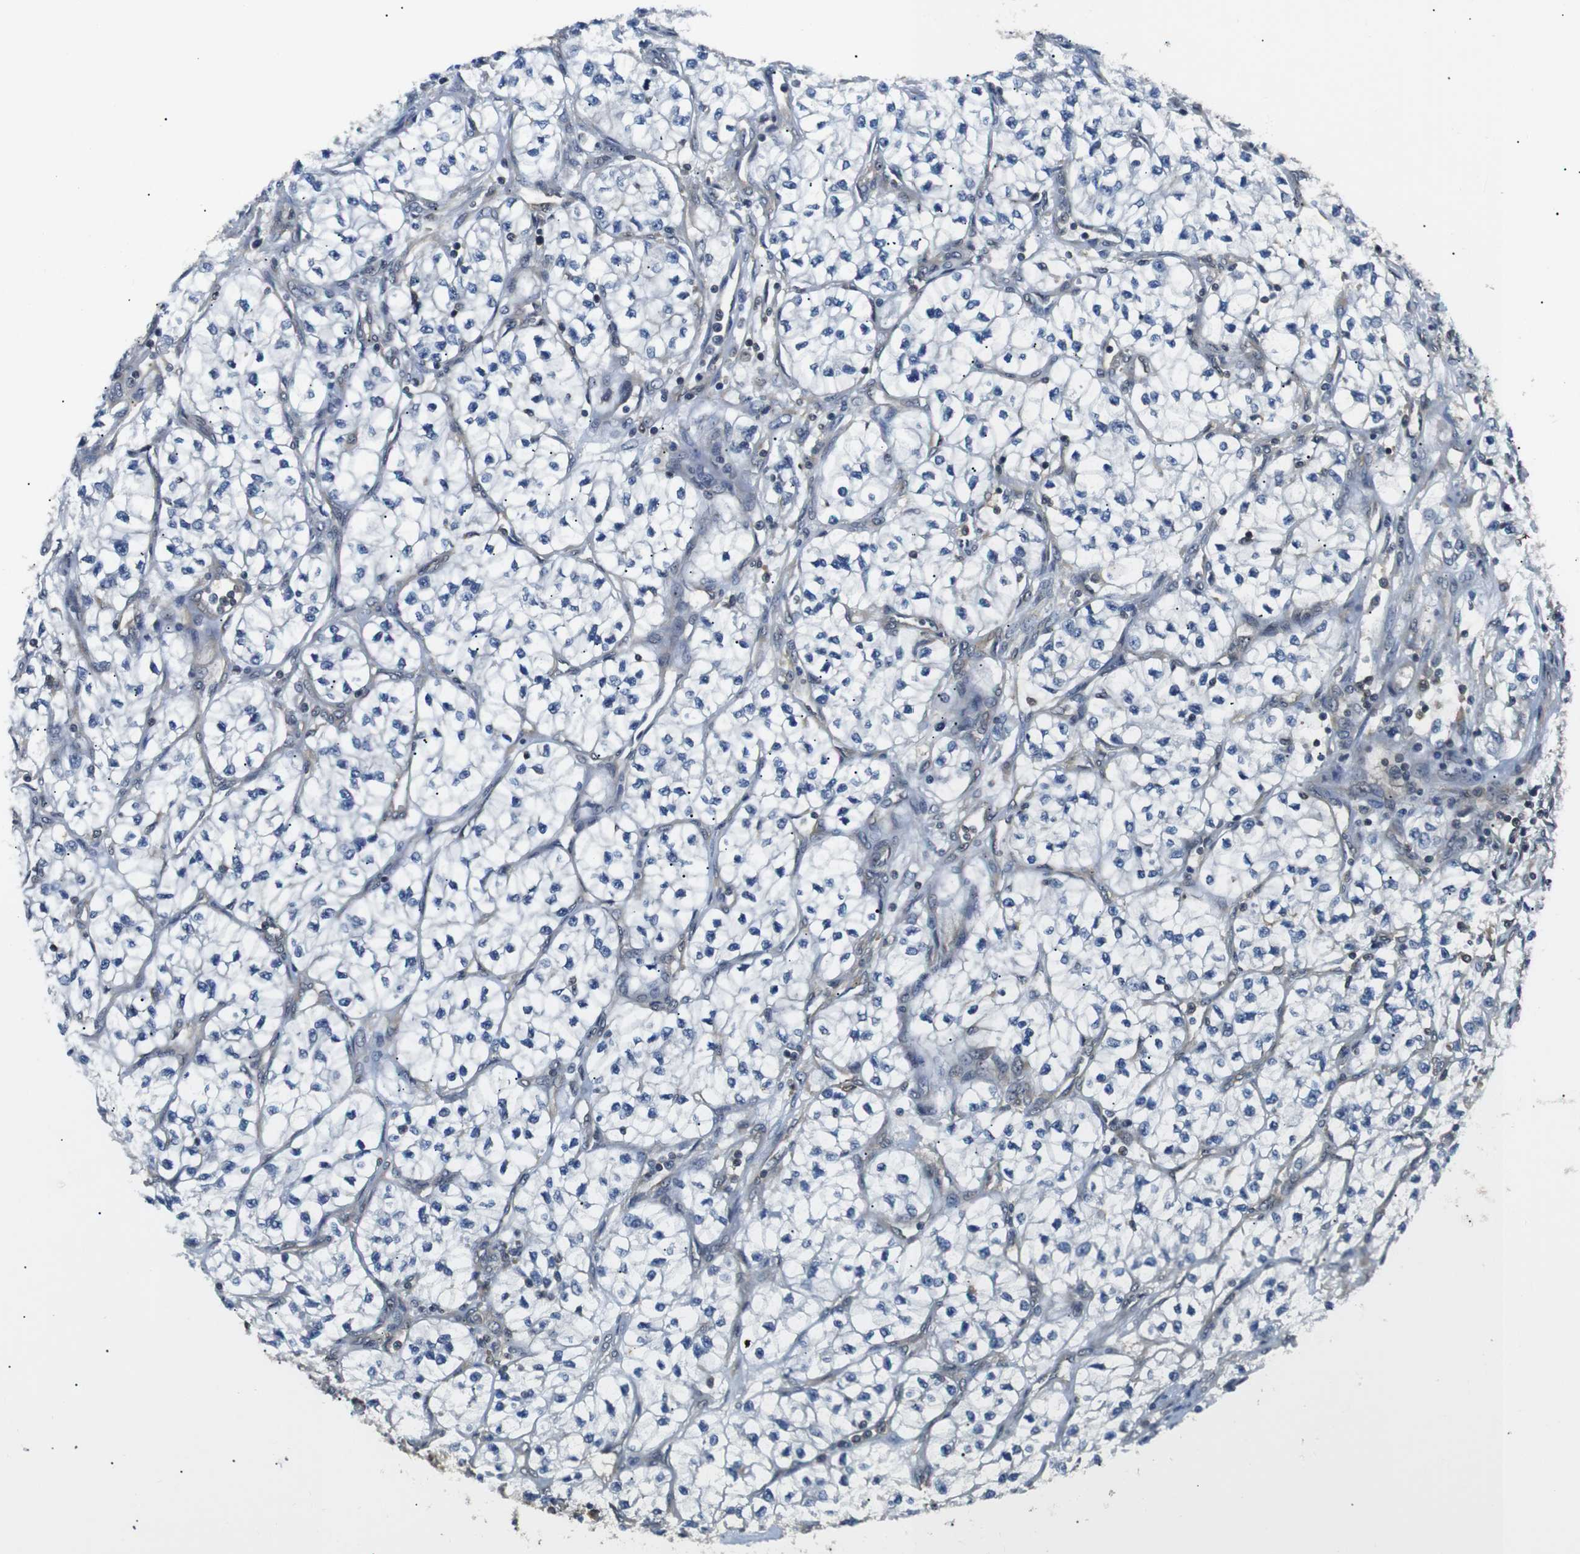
{"staining": {"intensity": "negative", "quantity": "none", "location": "none"}, "tissue": "renal cancer", "cell_type": "Tumor cells", "image_type": "cancer", "snomed": [{"axis": "morphology", "description": "Adenocarcinoma, NOS"}, {"axis": "topography", "description": "Kidney"}], "caption": "This is an immunohistochemistry micrograph of human renal cancer. There is no expression in tumor cells.", "gene": "UBXN1", "patient": {"sex": "female", "age": 57}}